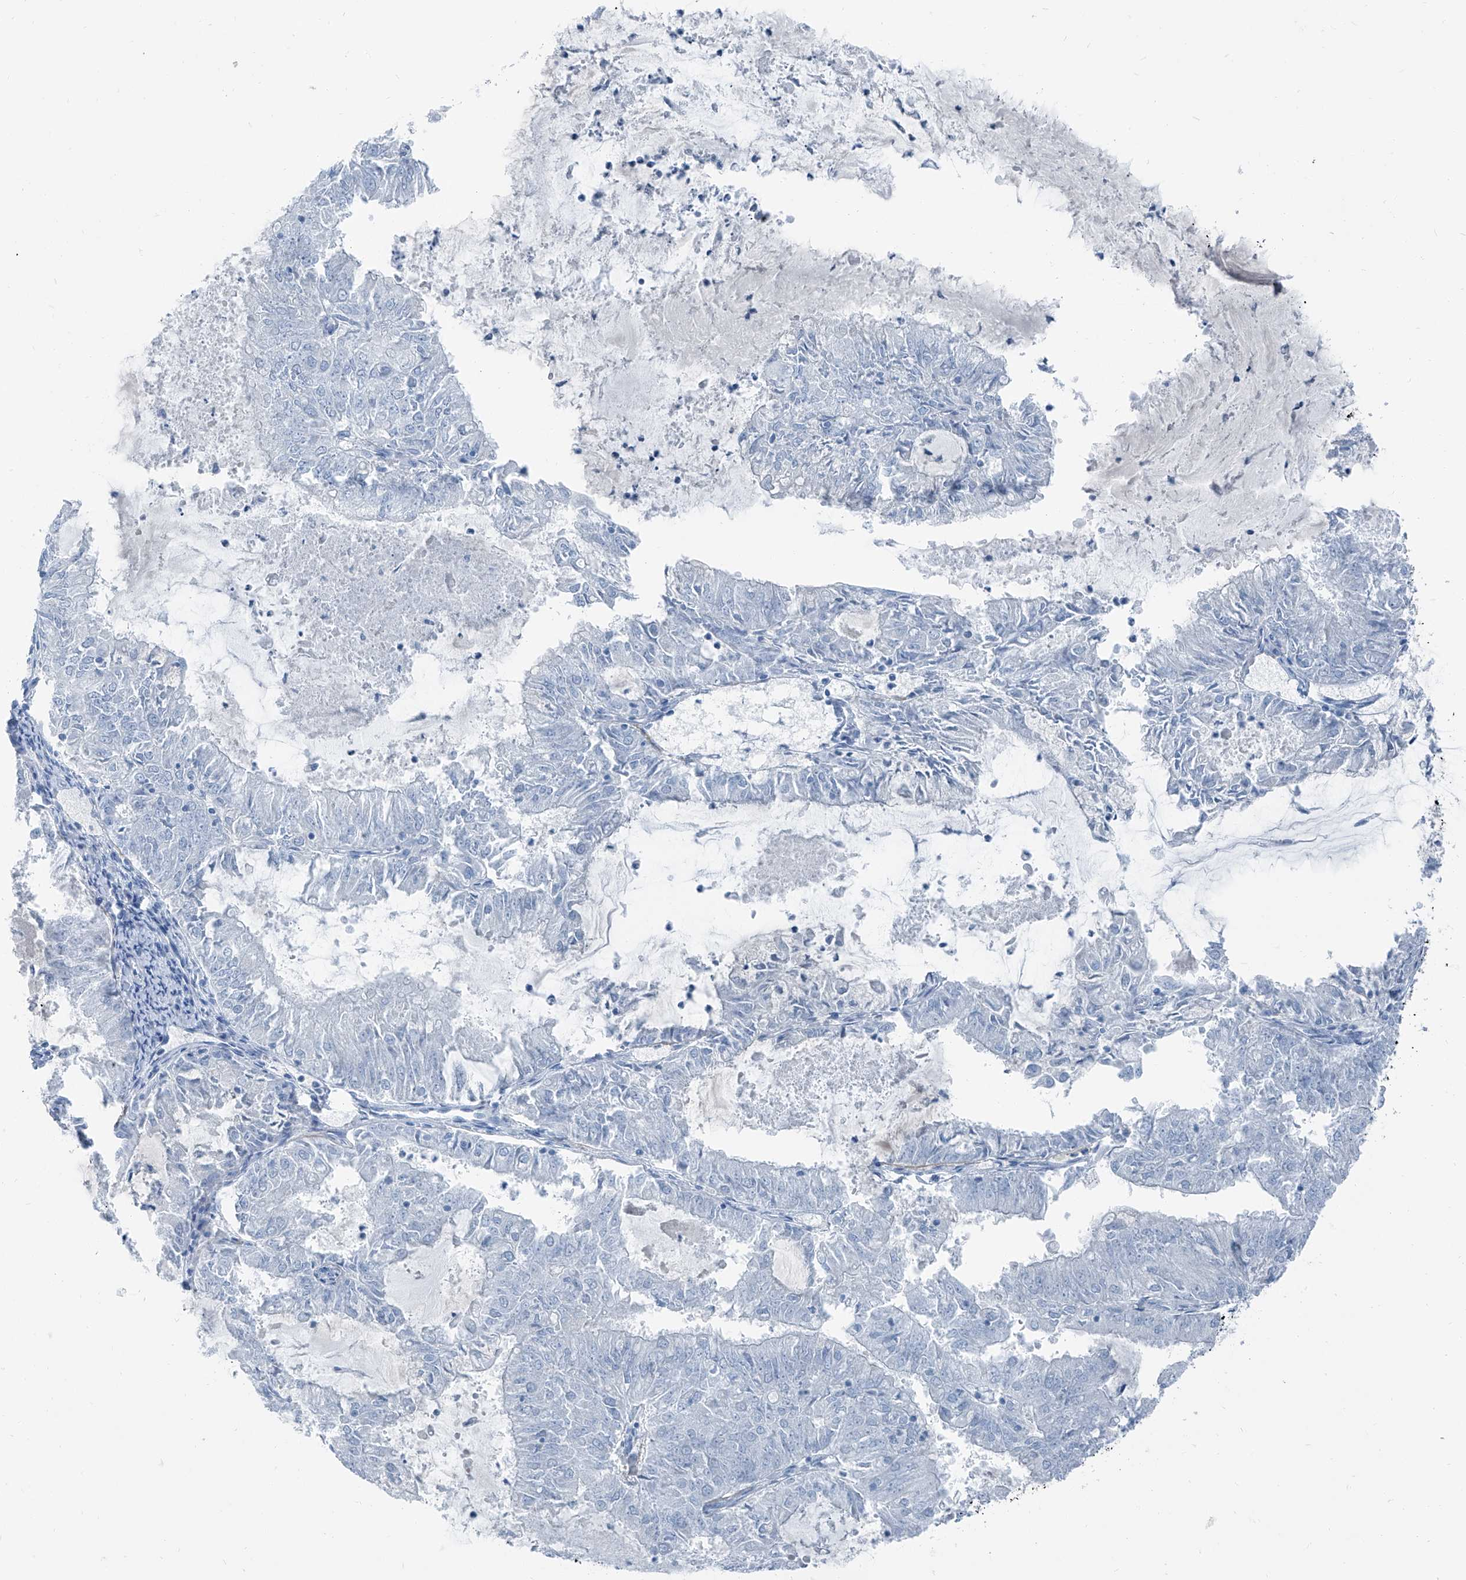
{"staining": {"intensity": "negative", "quantity": "none", "location": "none"}, "tissue": "endometrial cancer", "cell_type": "Tumor cells", "image_type": "cancer", "snomed": [{"axis": "morphology", "description": "Adenocarcinoma, NOS"}, {"axis": "topography", "description": "Endometrium"}], "caption": "Endometrial adenocarcinoma was stained to show a protein in brown. There is no significant staining in tumor cells.", "gene": "RGN", "patient": {"sex": "female", "age": 57}}